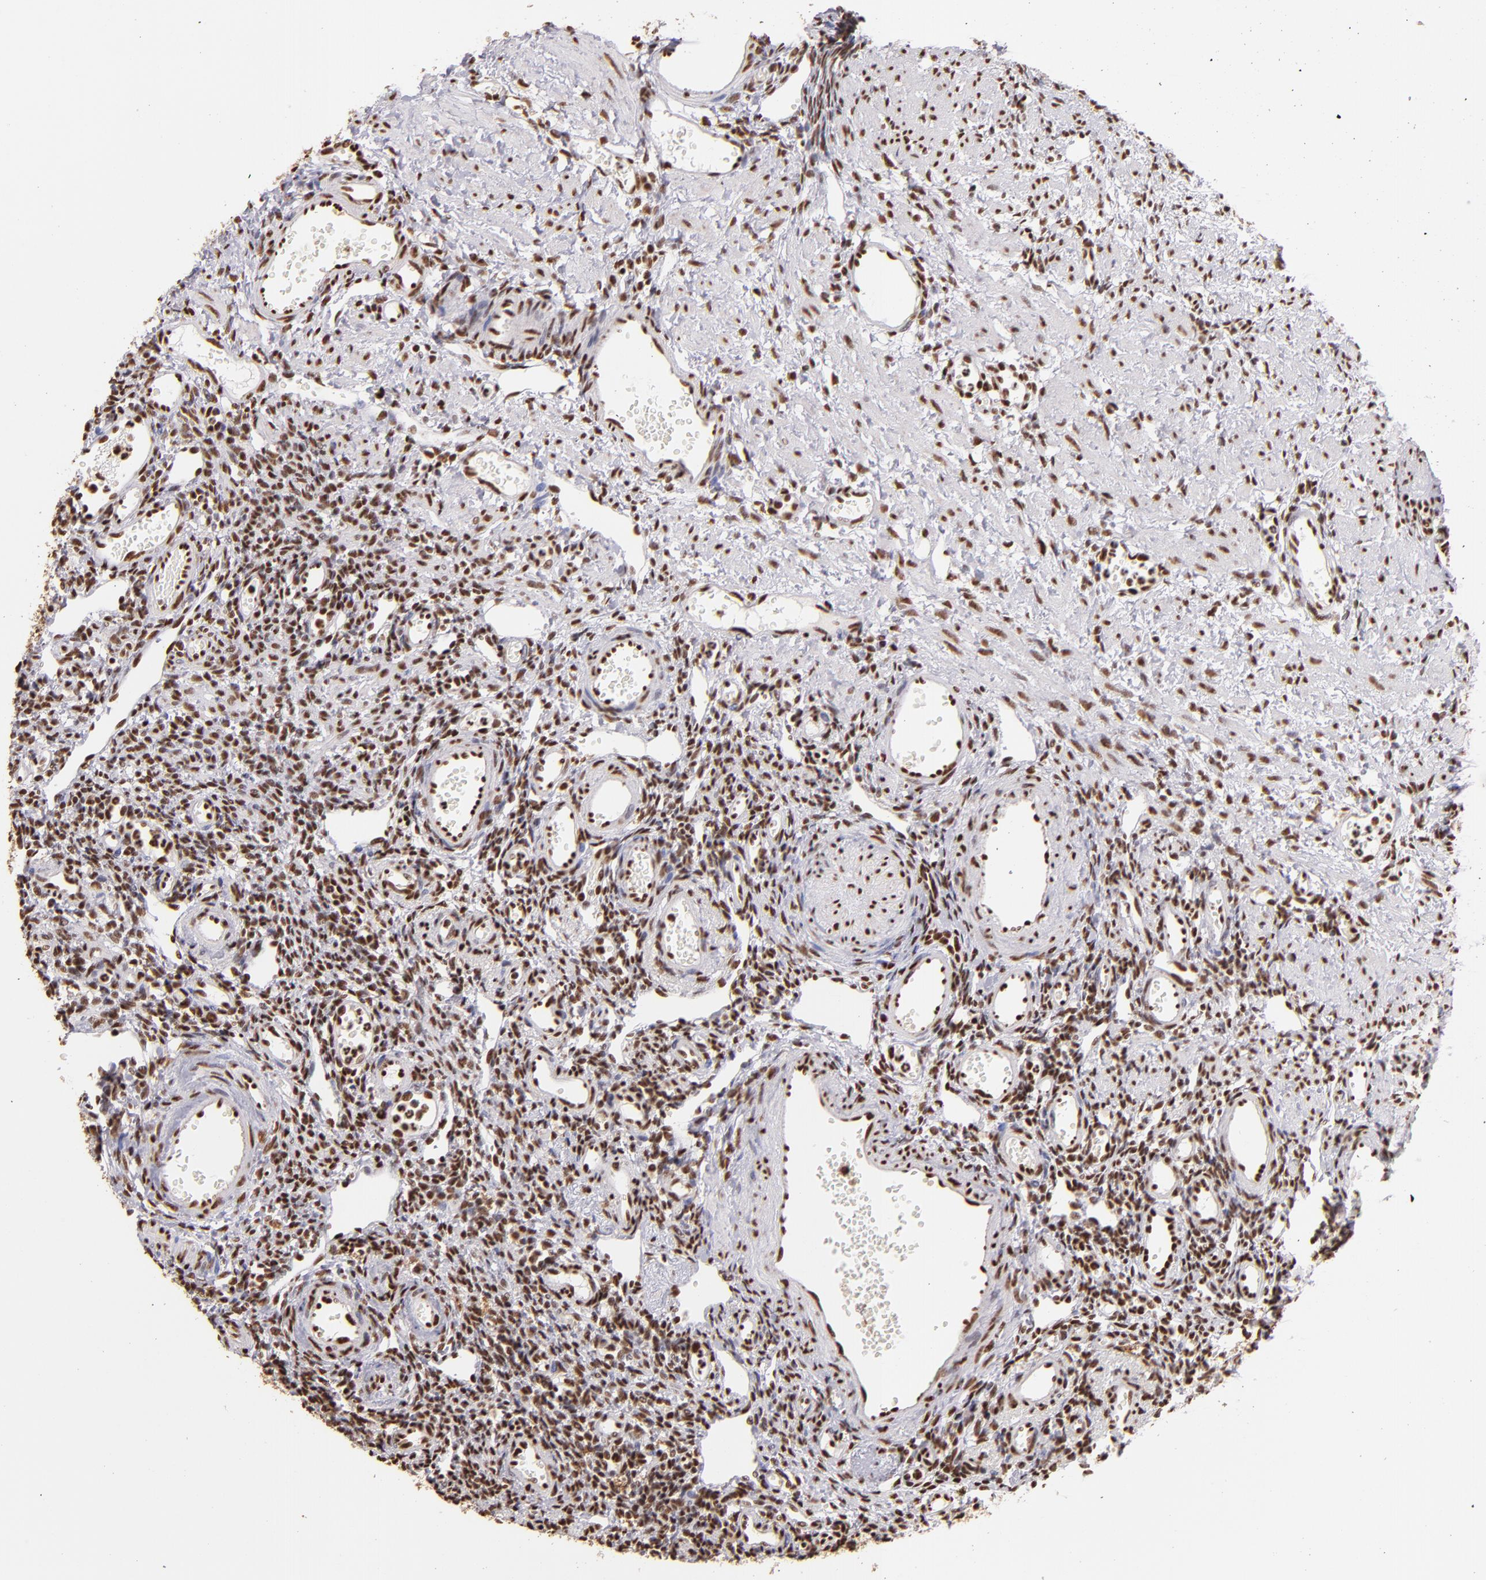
{"staining": {"intensity": "moderate", "quantity": ">75%", "location": "nuclear"}, "tissue": "ovary", "cell_type": "Follicle cells", "image_type": "normal", "snomed": [{"axis": "morphology", "description": "Normal tissue, NOS"}, {"axis": "topography", "description": "Ovary"}], "caption": "Follicle cells demonstrate medium levels of moderate nuclear staining in about >75% of cells in normal ovary.", "gene": "SP1", "patient": {"sex": "female", "age": 33}}